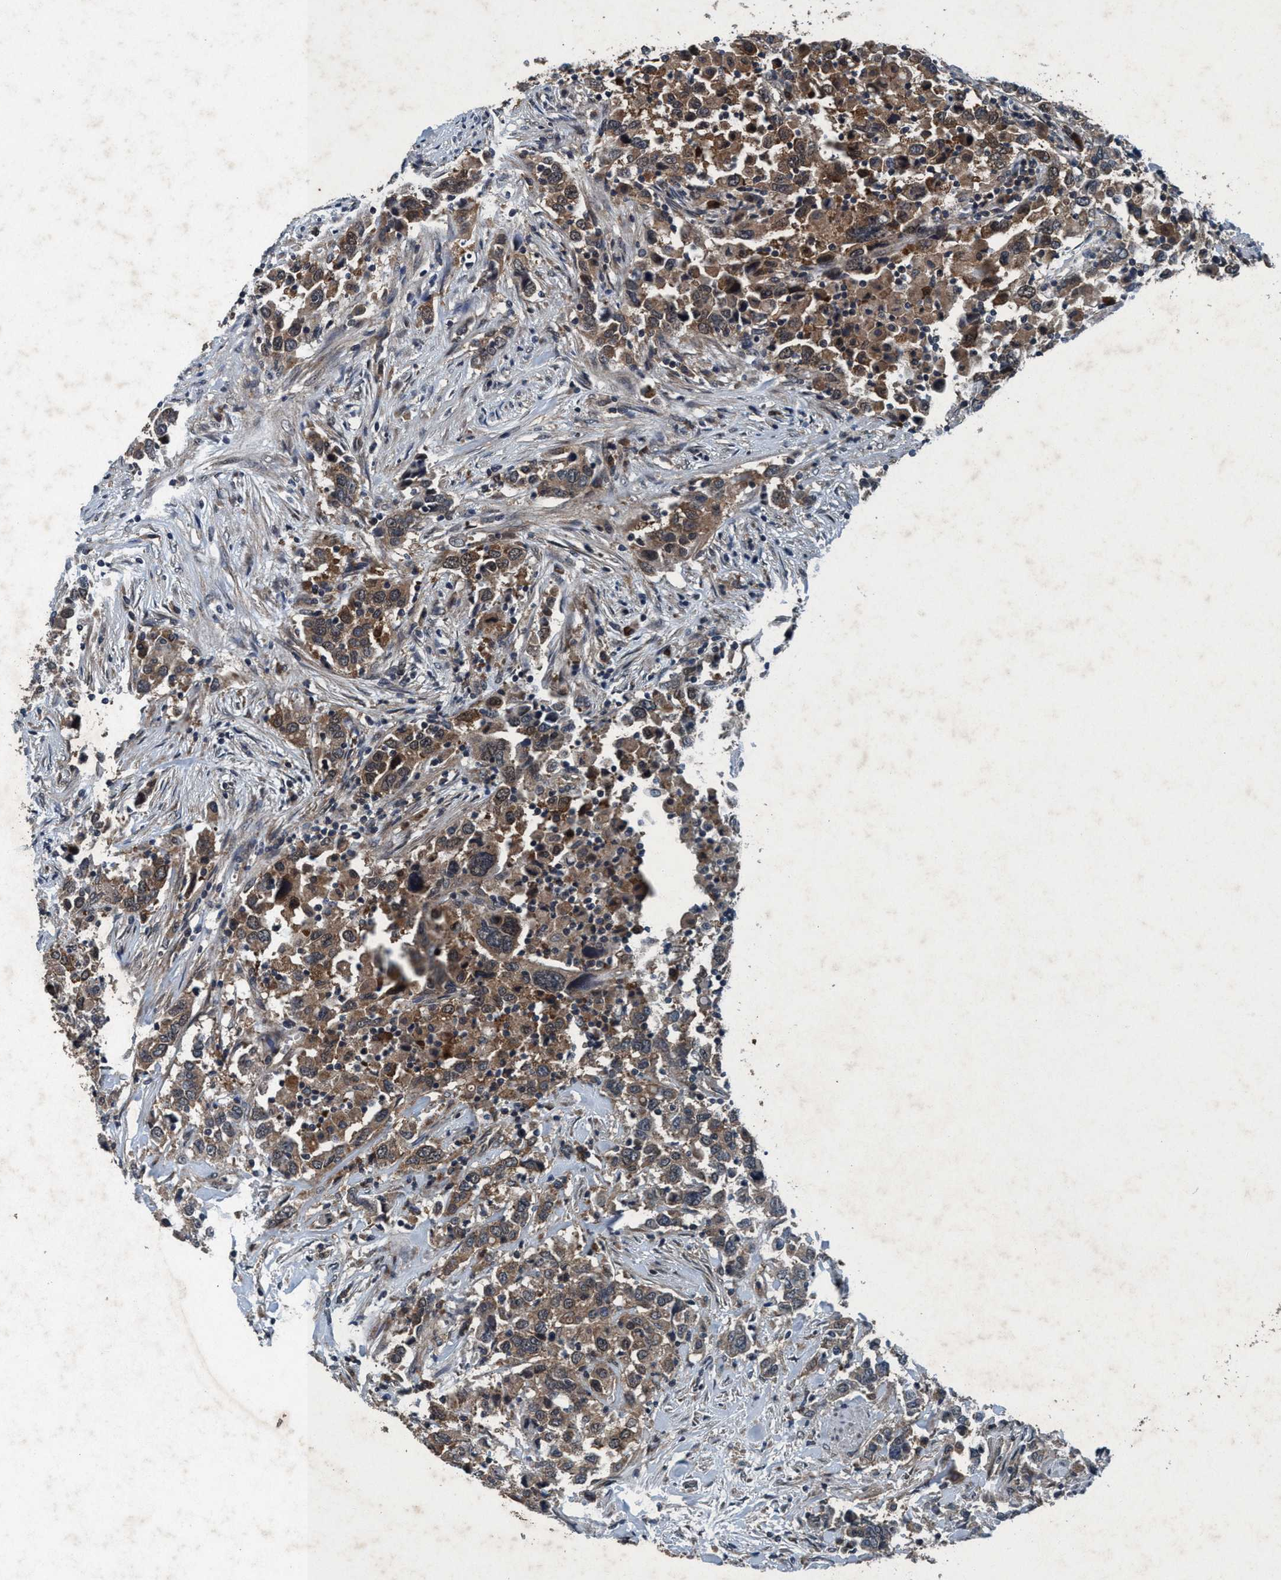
{"staining": {"intensity": "moderate", "quantity": ">75%", "location": "cytoplasmic/membranous"}, "tissue": "urothelial cancer", "cell_type": "Tumor cells", "image_type": "cancer", "snomed": [{"axis": "morphology", "description": "Urothelial carcinoma, High grade"}, {"axis": "topography", "description": "Urinary bladder"}], "caption": "Immunohistochemical staining of urothelial cancer demonstrates moderate cytoplasmic/membranous protein expression in about >75% of tumor cells. Using DAB (3,3'-diaminobenzidine) (brown) and hematoxylin (blue) stains, captured at high magnification using brightfield microscopy.", "gene": "AKT1S1", "patient": {"sex": "male", "age": 61}}